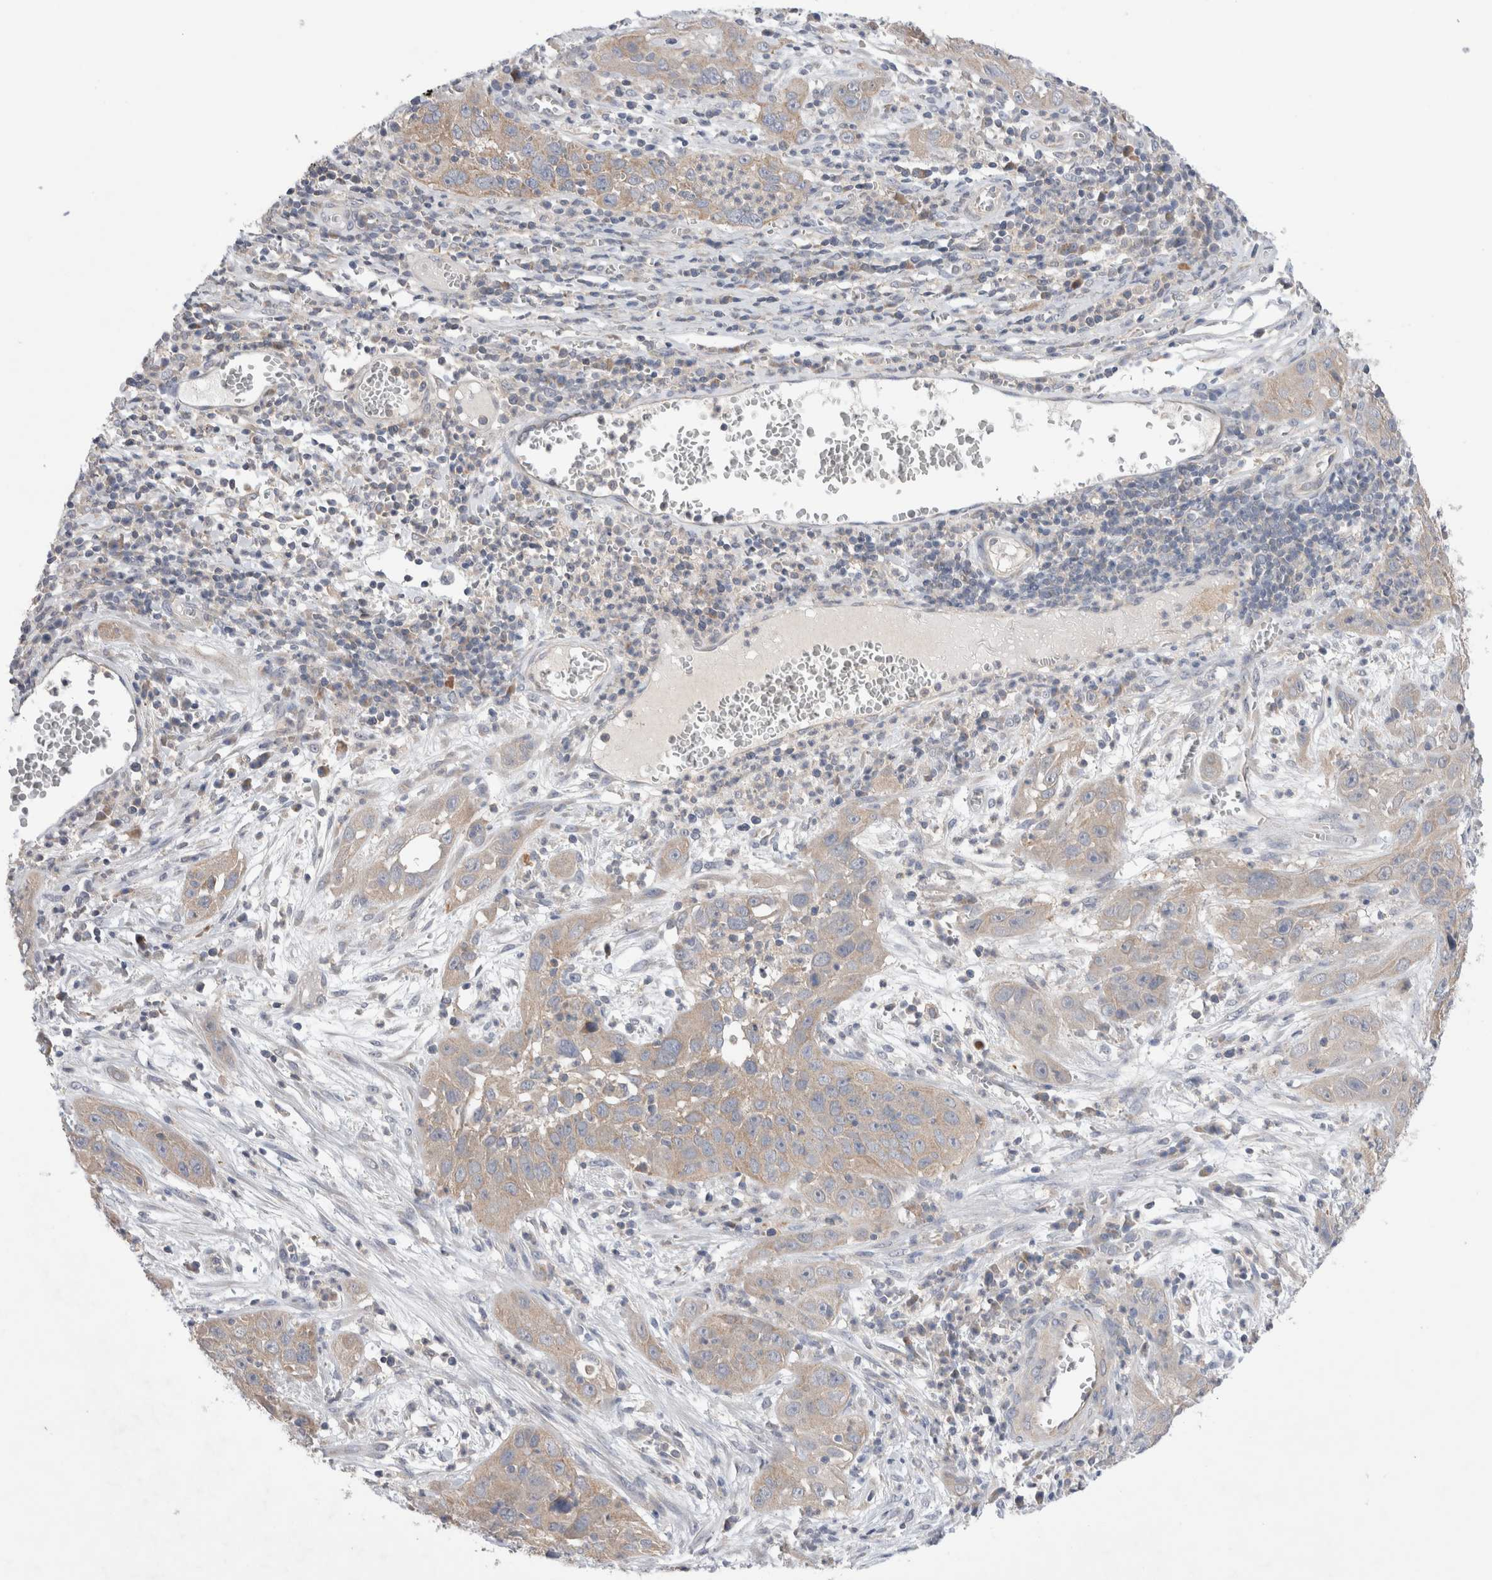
{"staining": {"intensity": "negative", "quantity": "none", "location": "none"}, "tissue": "cervical cancer", "cell_type": "Tumor cells", "image_type": "cancer", "snomed": [{"axis": "morphology", "description": "Squamous cell carcinoma, NOS"}, {"axis": "topography", "description": "Cervix"}], "caption": "The IHC histopathology image has no significant staining in tumor cells of cervical squamous cell carcinoma tissue.", "gene": "IFT74", "patient": {"sex": "female", "age": 32}}